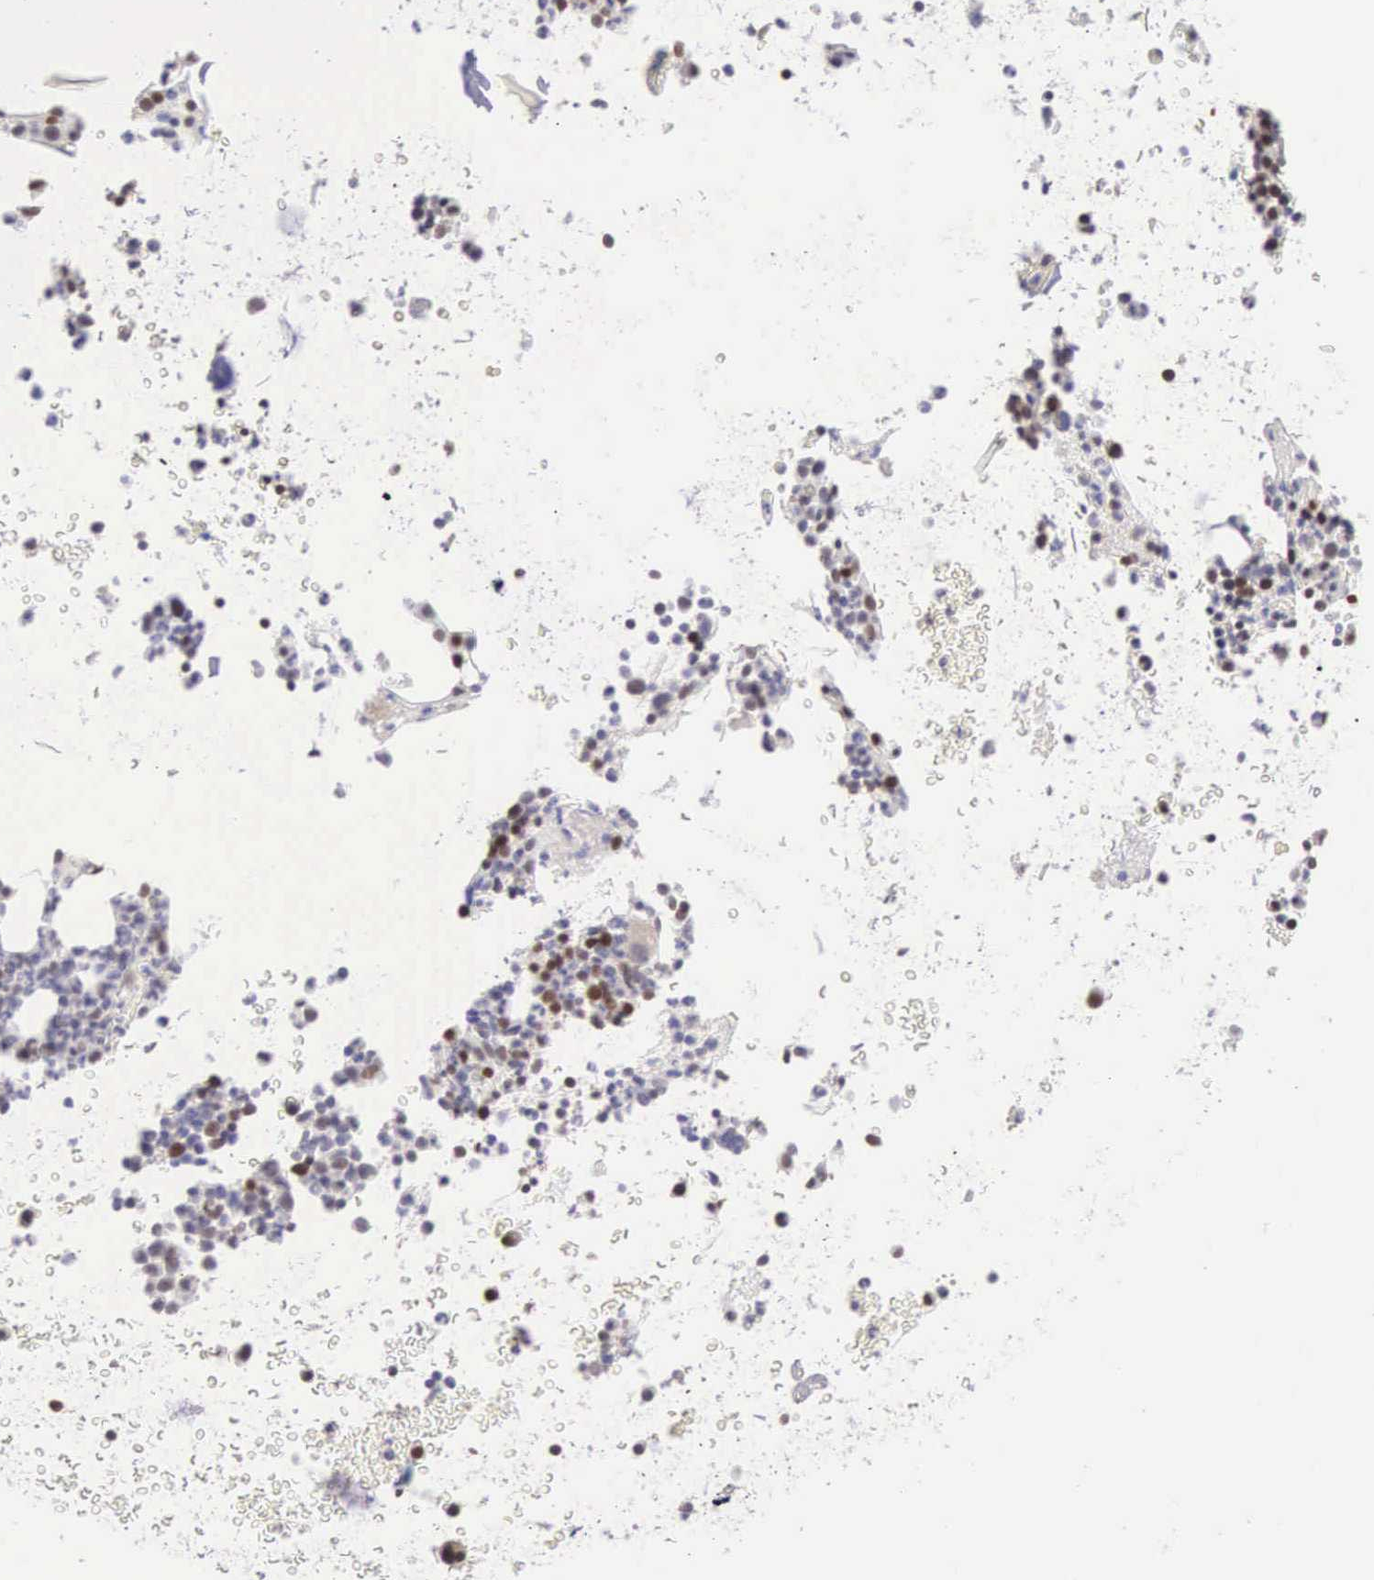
{"staining": {"intensity": "strong", "quantity": "25%-75%", "location": "nuclear"}, "tissue": "bone marrow", "cell_type": "Hematopoietic cells", "image_type": "normal", "snomed": [{"axis": "morphology", "description": "Normal tissue, NOS"}, {"axis": "topography", "description": "Bone marrow"}], "caption": "Hematopoietic cells show strong nuclear positivity in approximately 25%-75% of cells in benign bone marrow.", "gene": "CCDC117", "patient": {"sex": "female", "age": 52}}